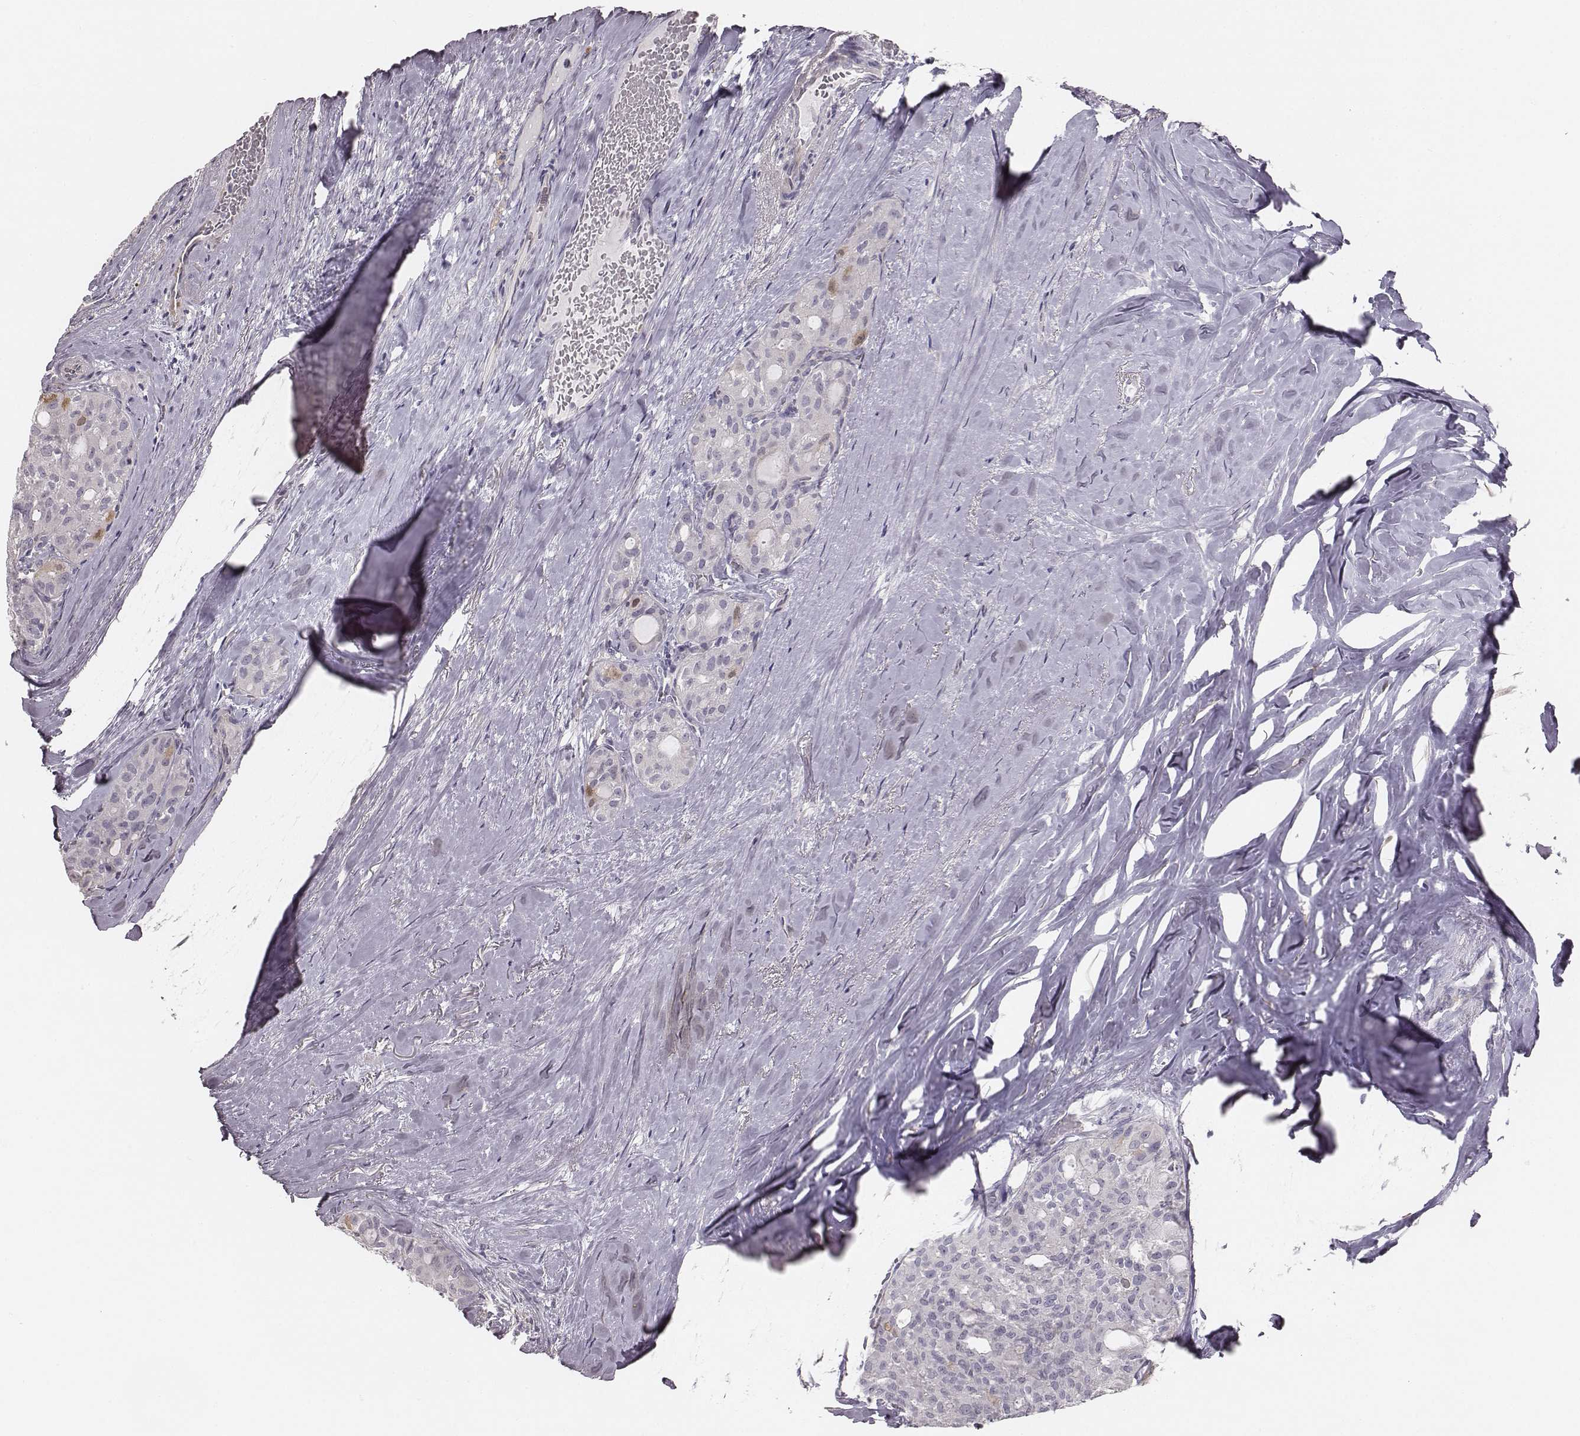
{"staining": {"intensity": "negative", "quantity": "none", "location": "none"}, "tissue": "thyroid cancer", "cell_type": "Tumor cells", "image_type": "cancer", "snomed": [{"axis": "morphology", "description": "Follicular adenoma carcinoma, NOS"}, {"axis": "topography", "description": "Thyroid gland"}], "caption": "Image shows no protein positivity in tumor cells of thyroid follicular adenoma carcinoma tissue.", "gene": "PBK", "patient": {"sex": "male", "age": 75}}